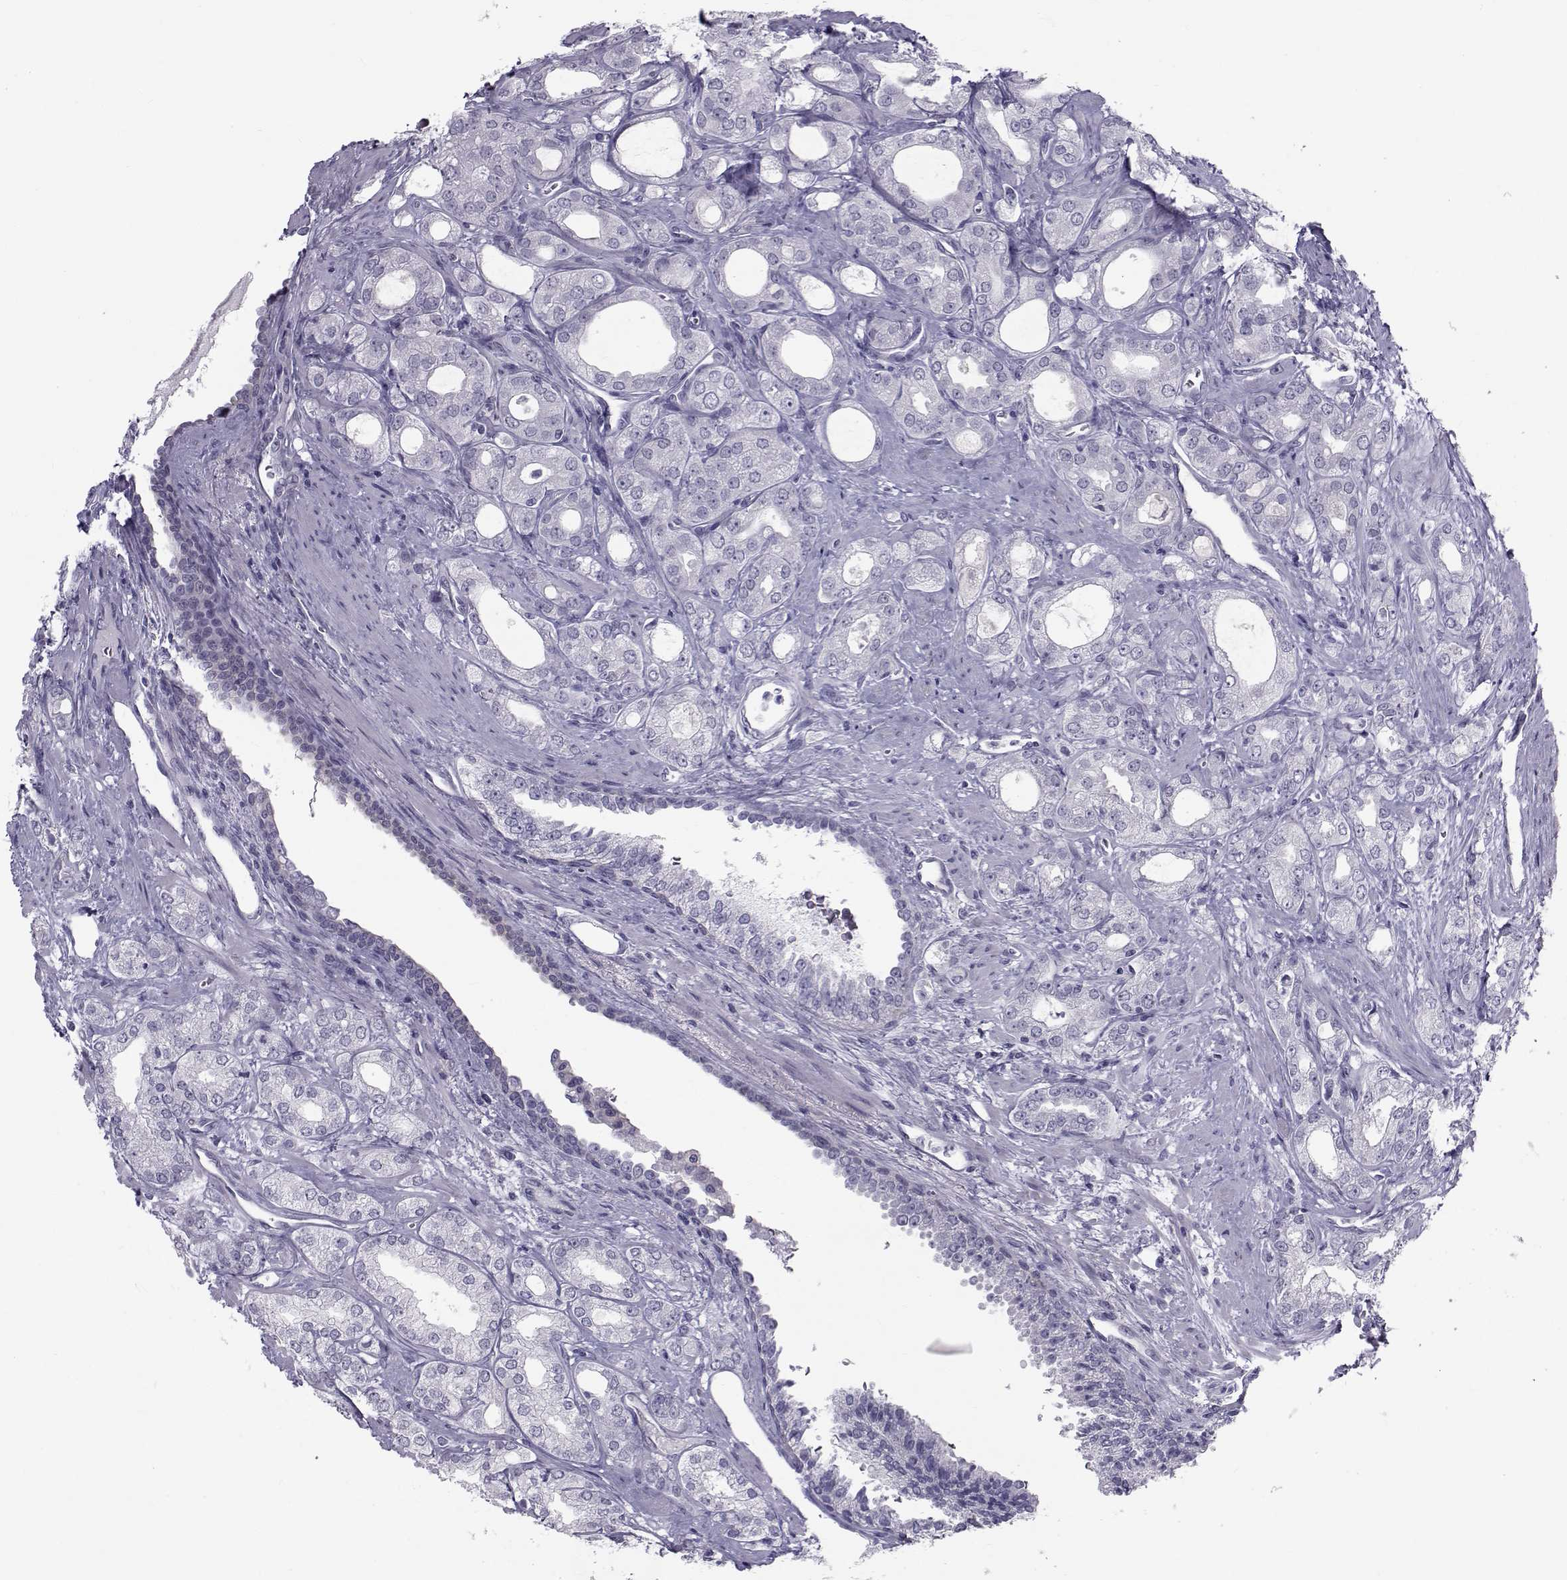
{"staining": {"intensity": "negative", "quantity": "none", "location": "none"}, "tissue": "prostate cancer", "cell_type": "Tumor cells", "image_type": "cancer", "snomed": [{"axis": "morphology", "description": "Adenocarcinoma, NOS"}, {"axis": "morphology", "description": "Adenocarcinoma, High grade"}, {"axis": "topography", "description": "Prostate"}], "caption": "The image exhibits no staining of tumor cells in prostate cancer (adenocarcinoma).", "gene": "GARIN3", "patient": {"sex": "male", "age": 70}}